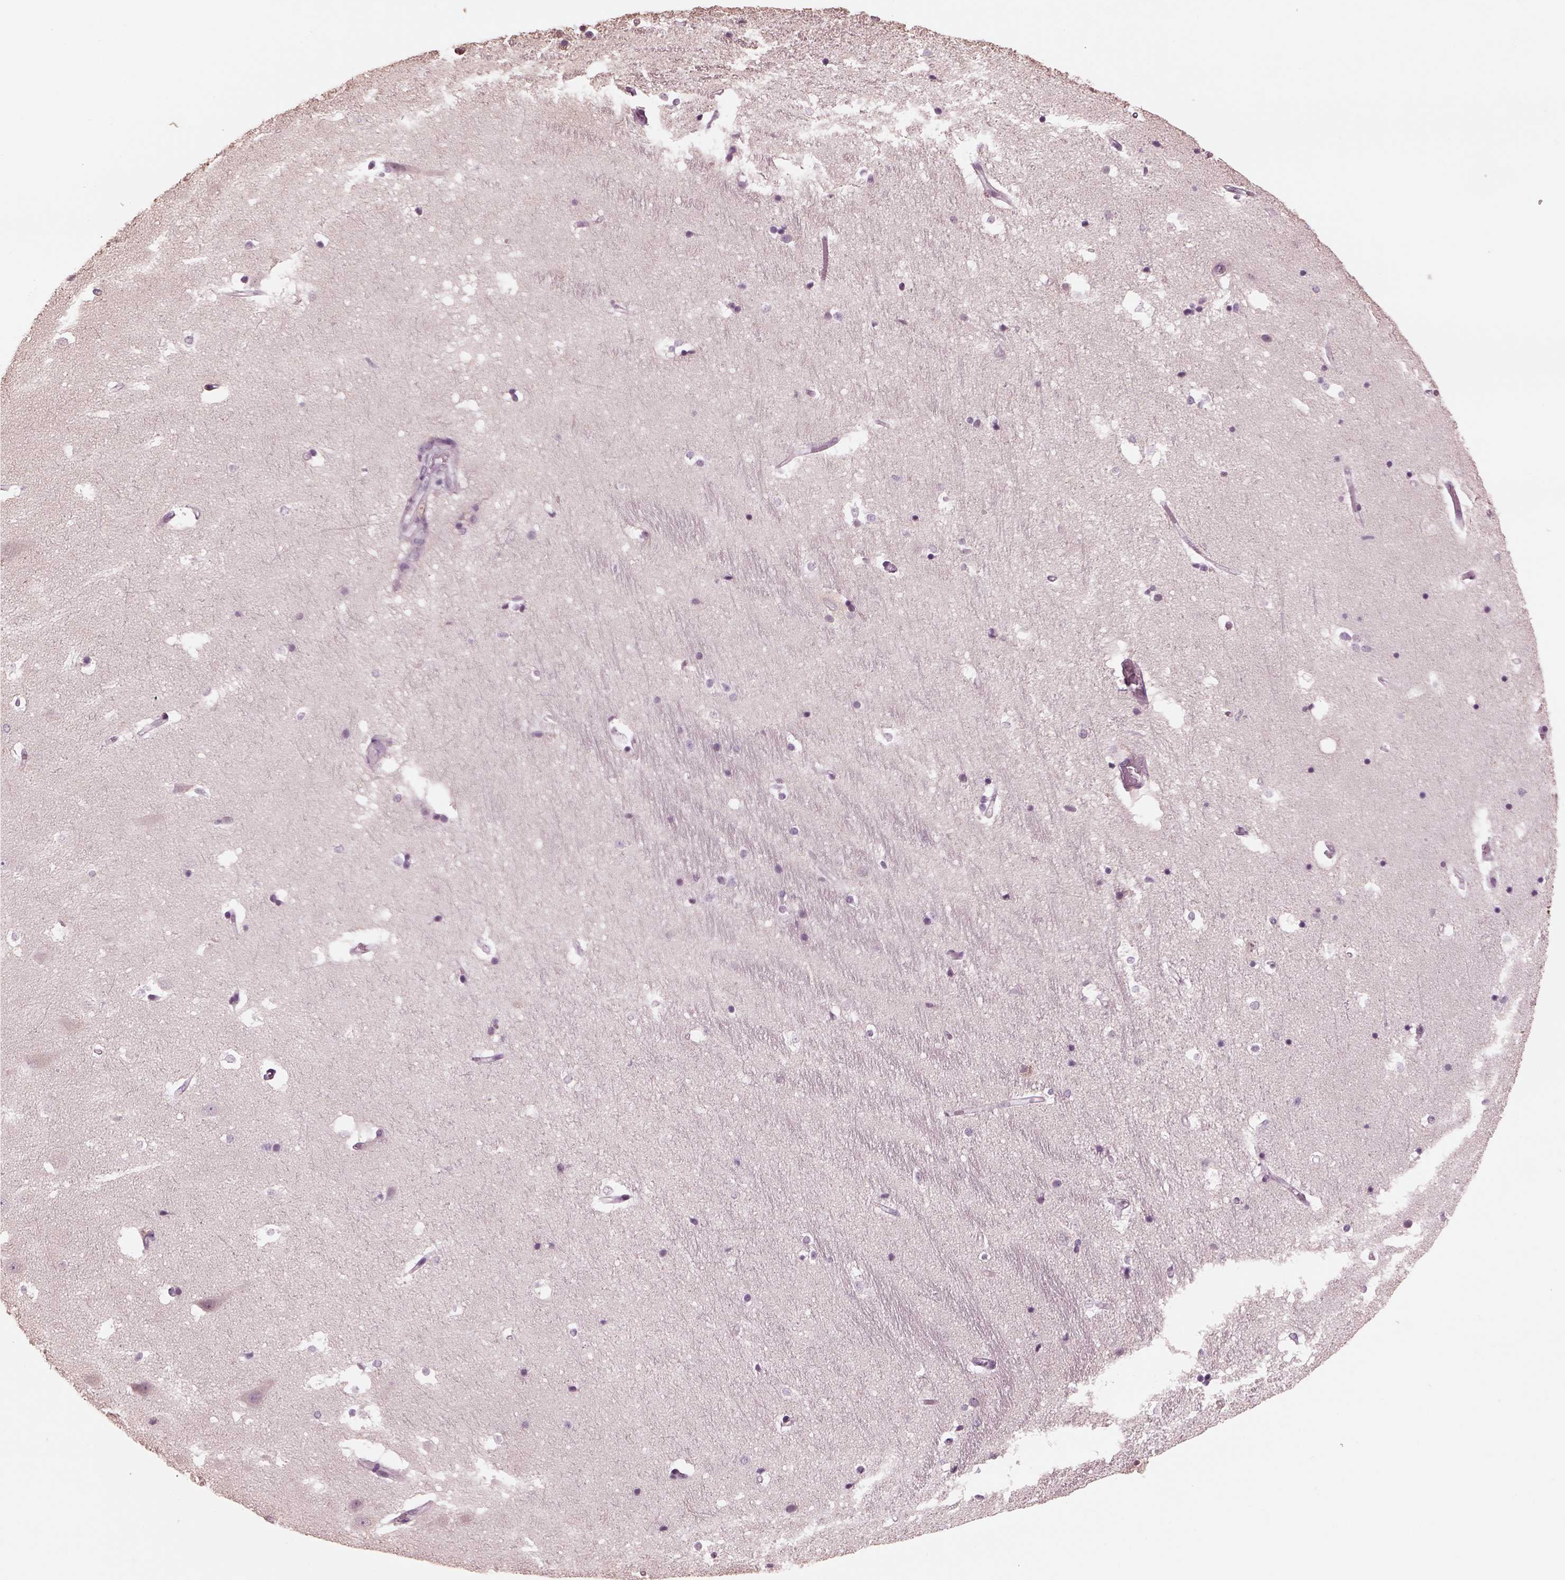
{"staining": {"intensity": "negative", "quantity": "none", "location": "none"}, "tissue": "hippocampus", "cell_type": "Glial cells", "image_type": "normal", "snomed": [{"axis": "morphology", "description": "Normal tissue, NOS"}, {"axis": "topography", "description": "Hippocampus"}], "caption": "The photomicrograph displays no staining of glial cells in normal hippocampus.", "gene": "OPTC", "patient": {"sex": "male", "age": 44}}